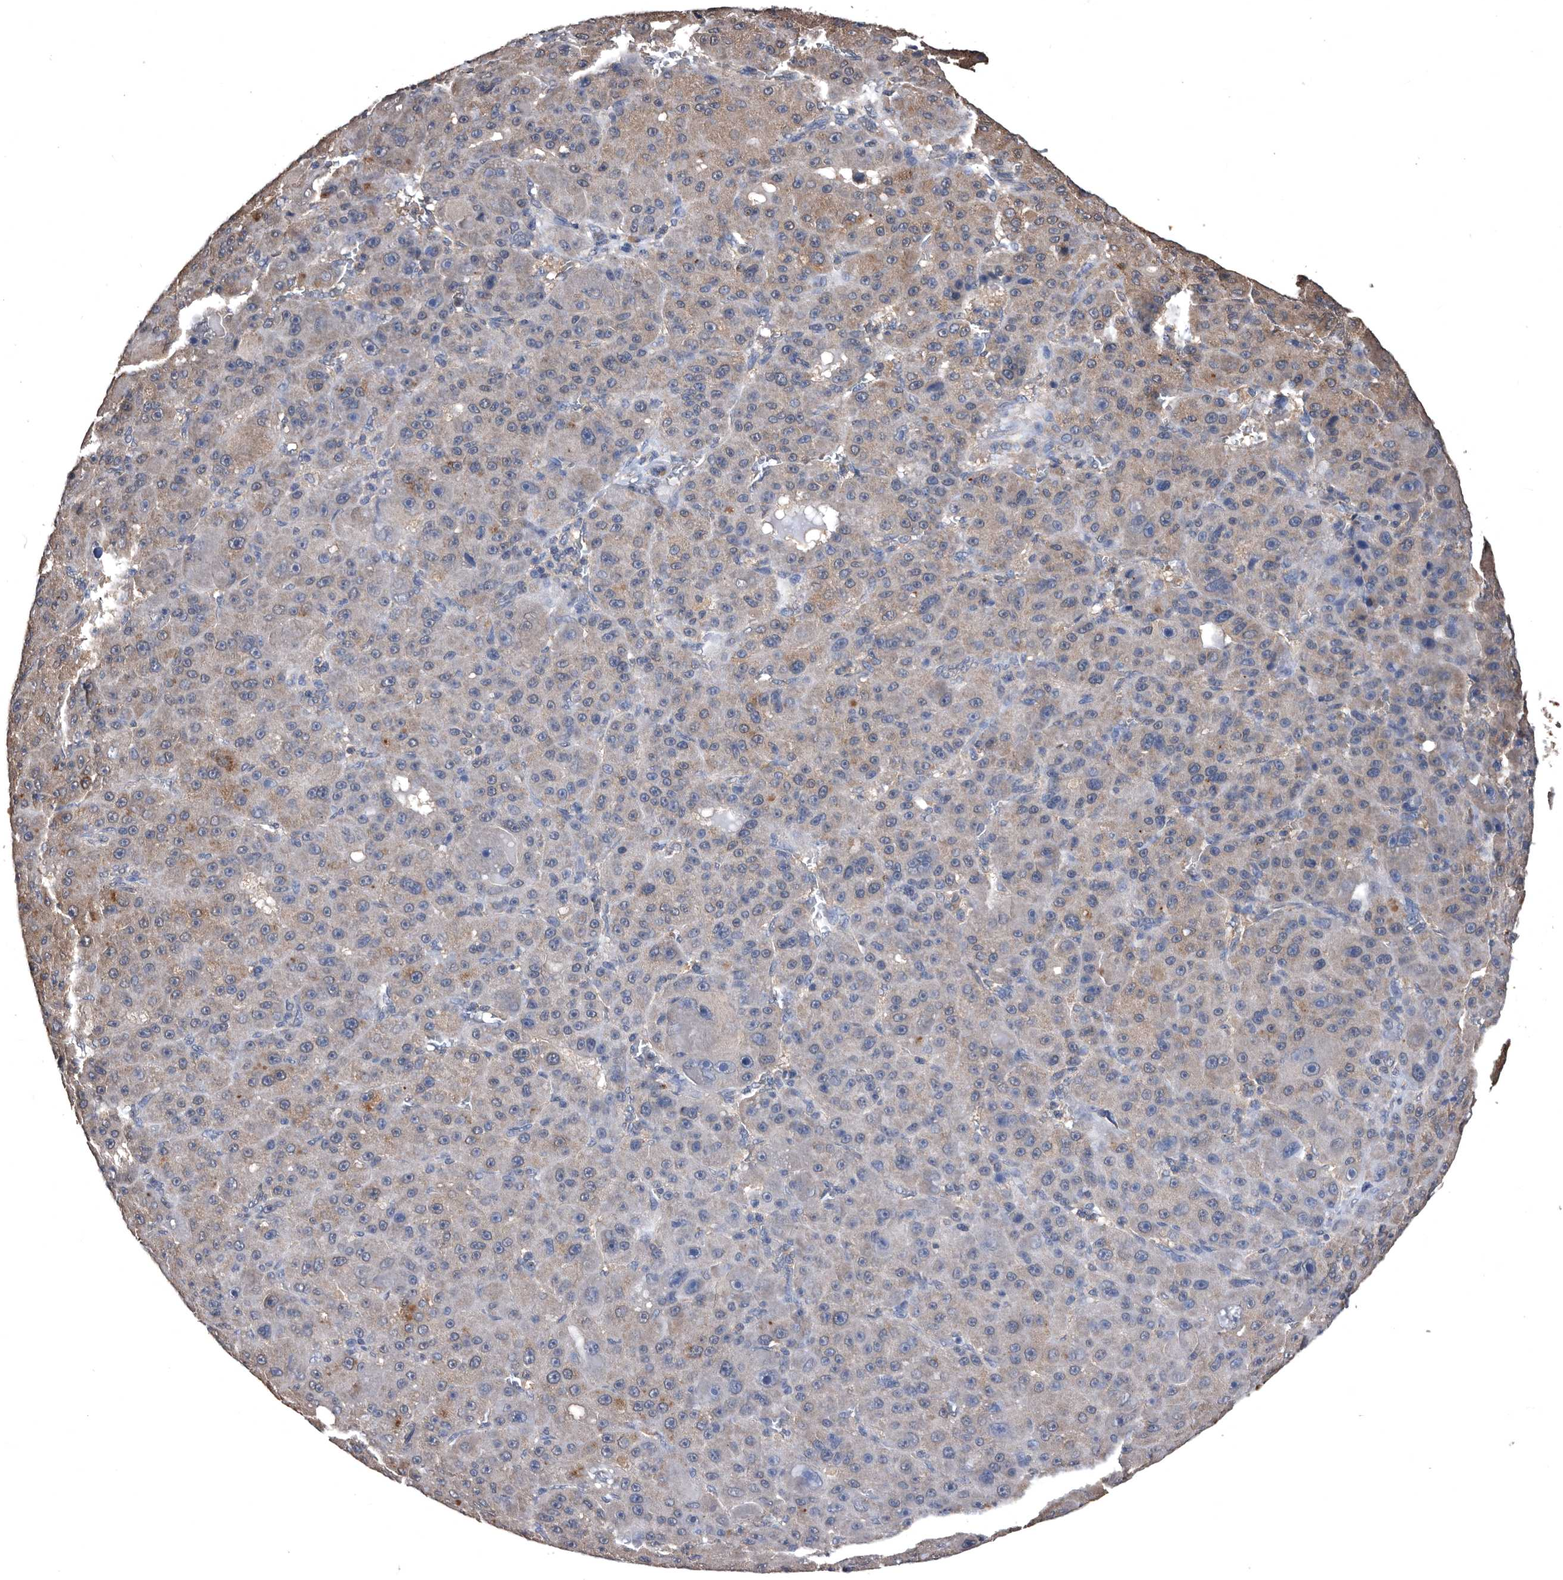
{"staining": {"intensity": "weak", "quantity": "25%-75%", "location": "cytoplasmic/membranous"}, "tissue": "liver cancer", "cell_type": "Tumor cells", "image_type": "cancer", "snomed": [{"axis": "morphology", "description": "Carcinoma, Hepatocellular, NOS"}, {"axis": "topography", "description": "Liver"}], "caption": "Hepatocellular carcinoma (liver) was stained to show a protein in brown. There is low levels of weak cytoplasmic/membranous staining in about 25%-75% of tumor cells.", "gene": "NRBP1", "patient": {"sex": "male", "age": 76}}